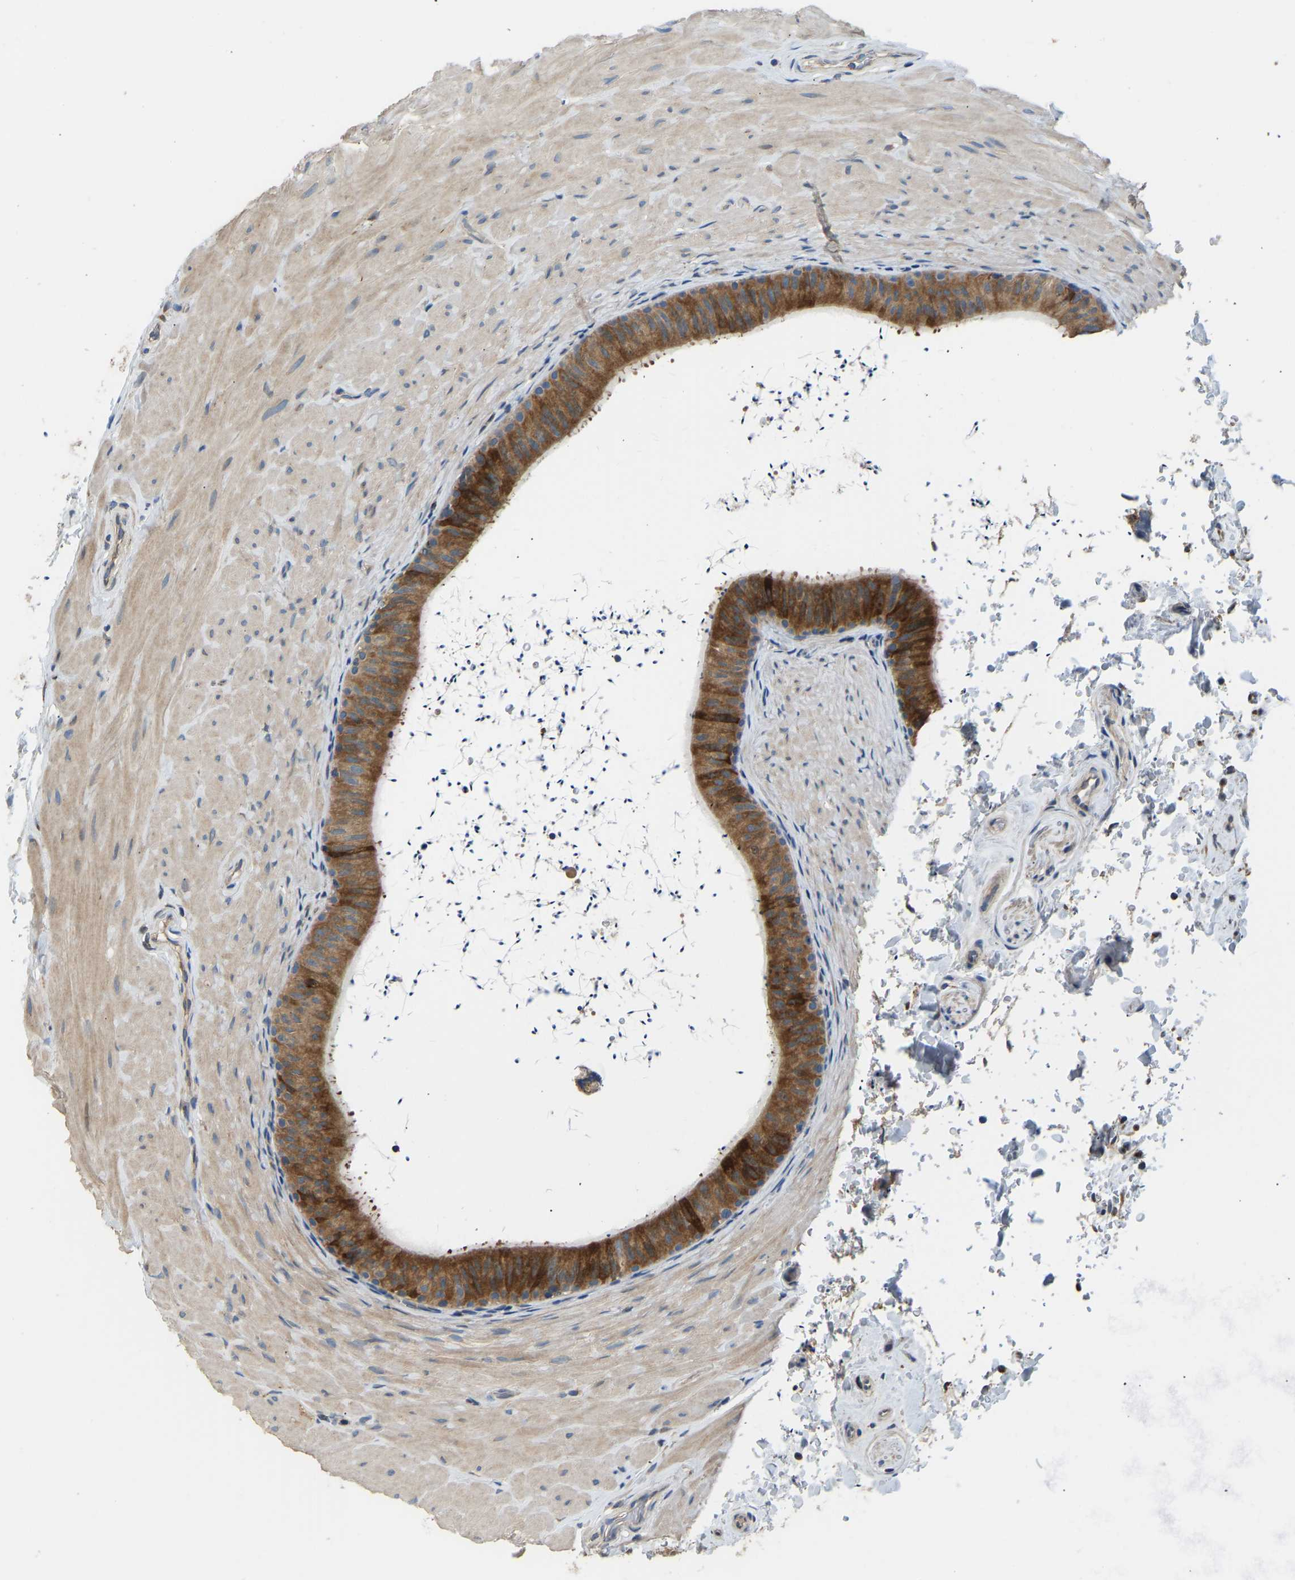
{"staining": {"intensity": "moderate", "quantity": ">75%", "location": "cytoplasmic/membranous"}, "tissue": "epididymis", "cell_type": "Glandular cells", "image_type": "normal", "snomed": [{"axis": "morphology", "description": "Normal tissue, NOS"}, {"axis": "topography", "description": "Epididymis"}], "caption": "The micrograph reveals a brown stain indicating the presence of a protein in the cytoplasmic/membranous of glandular cells in epididymis. The protein of interest is stained brown, and the nuclei are stained in blue (DAB IHC with brightfield microscopy, high magnification).", "gene": "RBP1", "patient": {"sex": "male", "age": 34}}